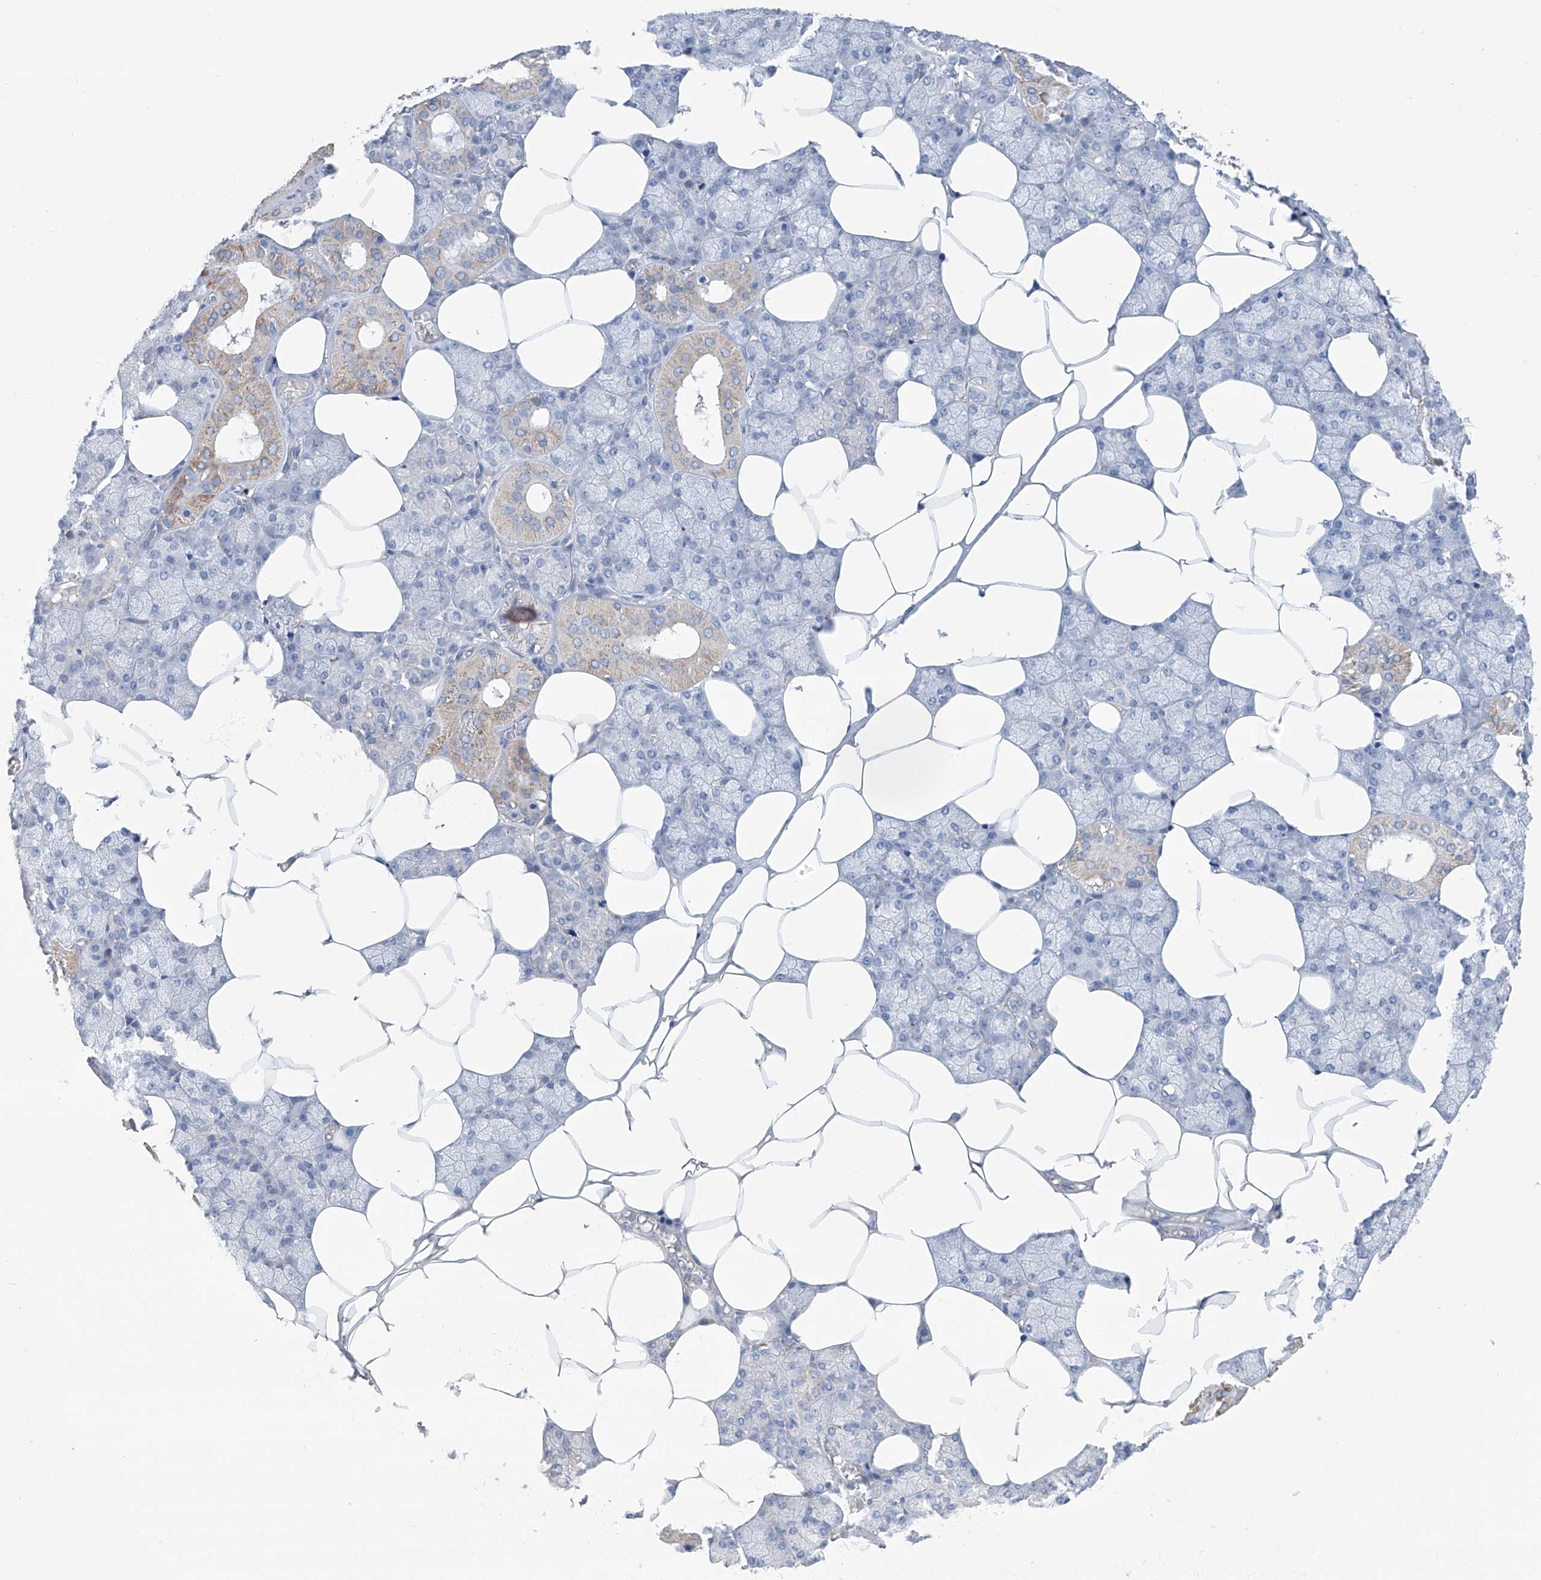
{"staining": {"intensity": "moderate", "quantity": "<25%", "location": "cytoplasmic/membranous"}, "tissue": "salivary gland", "cell_type": "Glandular cells", "image_type": "normal", "snomed": [{"axis": "morphology", "description": "Normal tissue, NOS"}, {"axis": "topography", "description": "Salivary gland"}], "caption": "This micrograph demonstrates immunohistochemistry staining of normal human salivary gland, with low moderate cytoplasmic/membranous expression in approximately <25% of glandular cells.", "gene": "SYN3", "patient": {"sex": "male", "age": 62}}